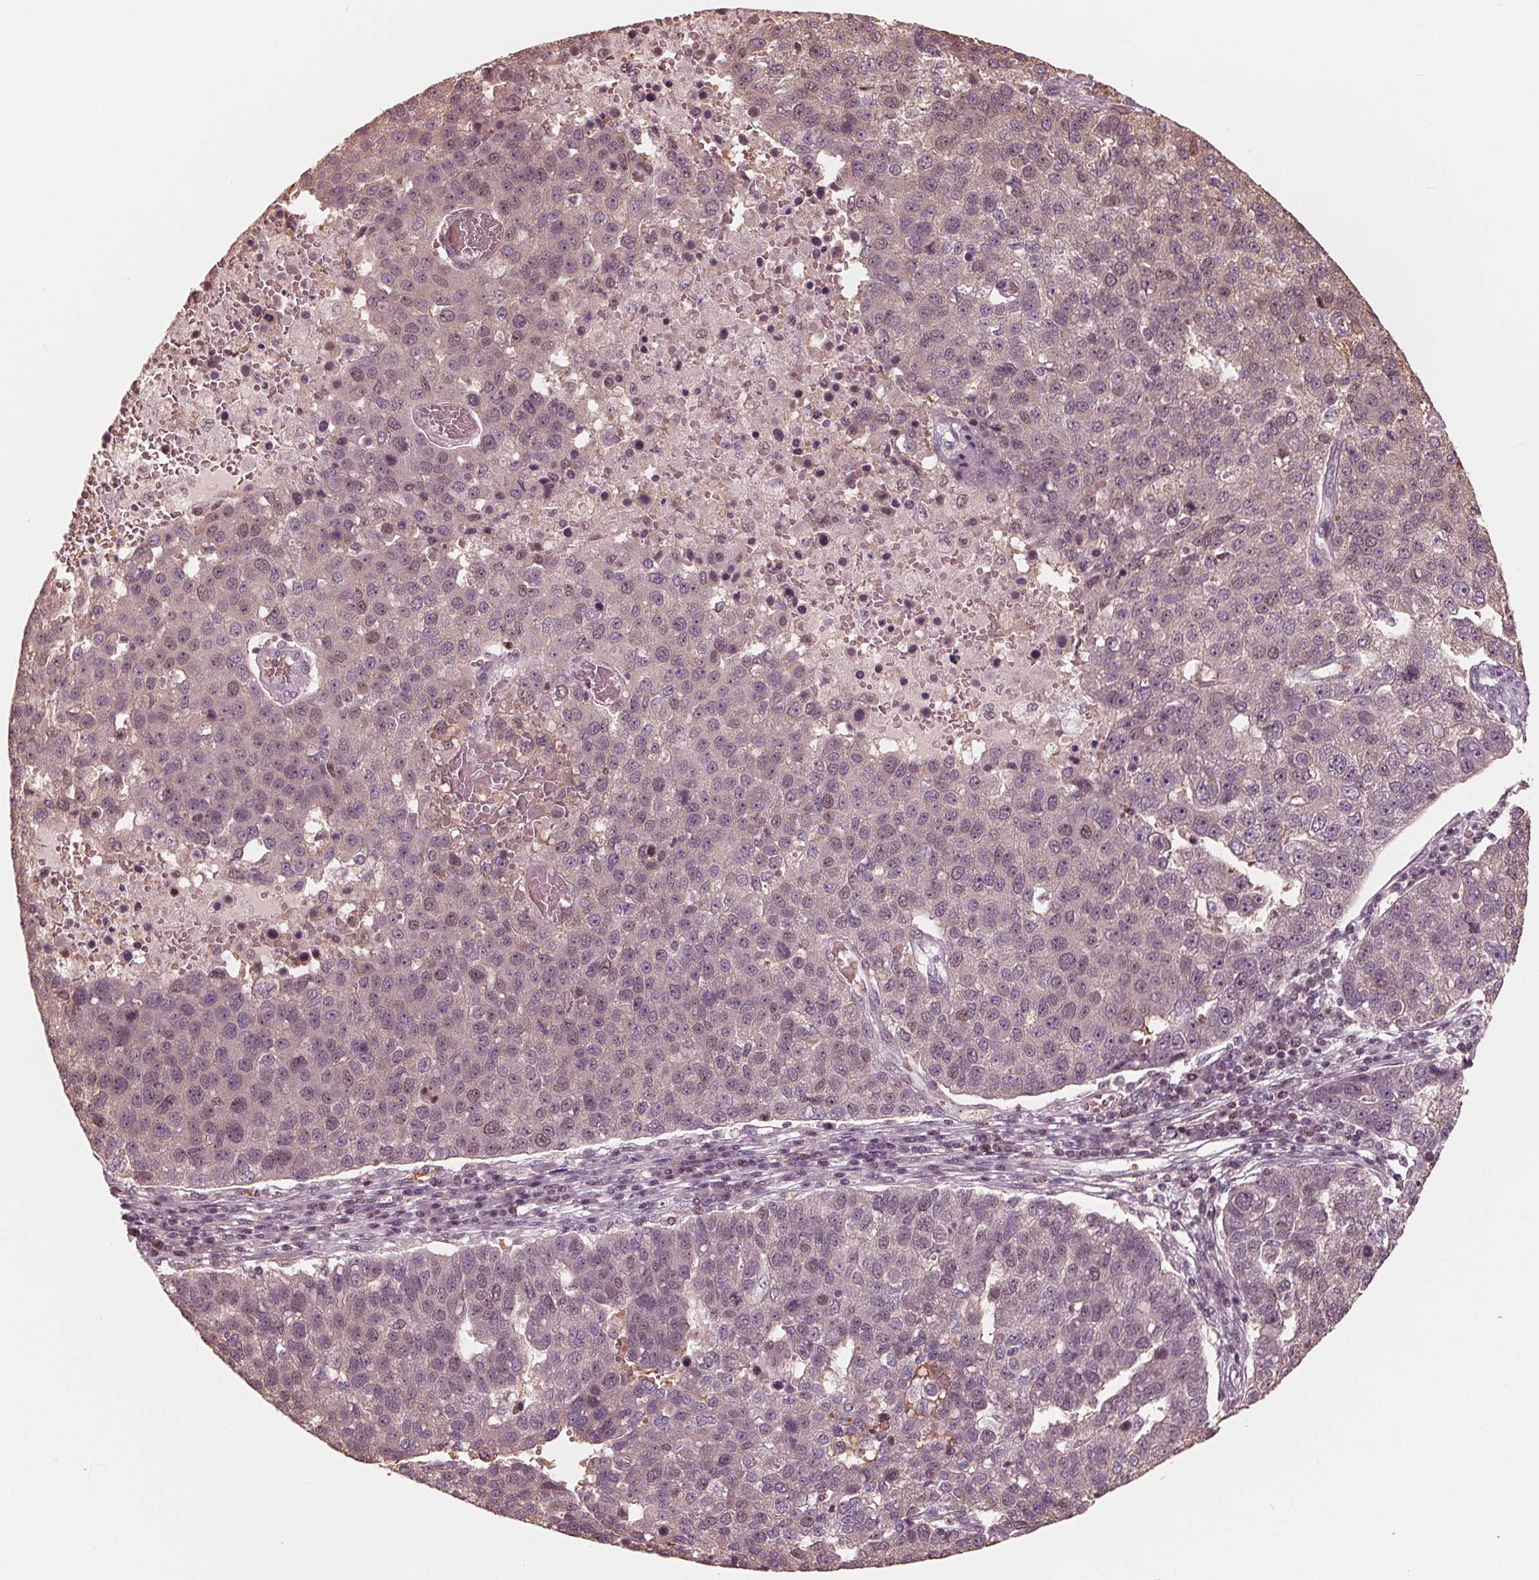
{"staining": {"intensity": "weak", "quantity": "<25%", "location": "nuclear"}, "tissue": "pancreatic cancer", "cell_type": "Tumor cells", "image_type": "cancer", "snomed": [{"axis": "morphology", "description": "Adenocarcinoma, NOS"}, {"axis": "topography", "description": "Pancreas"}], "caption": "Immunohistochemical staining of pancreatic cancer (adenocarcinoma) exhibits no significant positivity in tumor cells. (Immunohistochemistry (ihc), brightfield microscopy, high magnification).", "gene": "HIRIP3", "patient": {"sex": "female", "age": 61}}